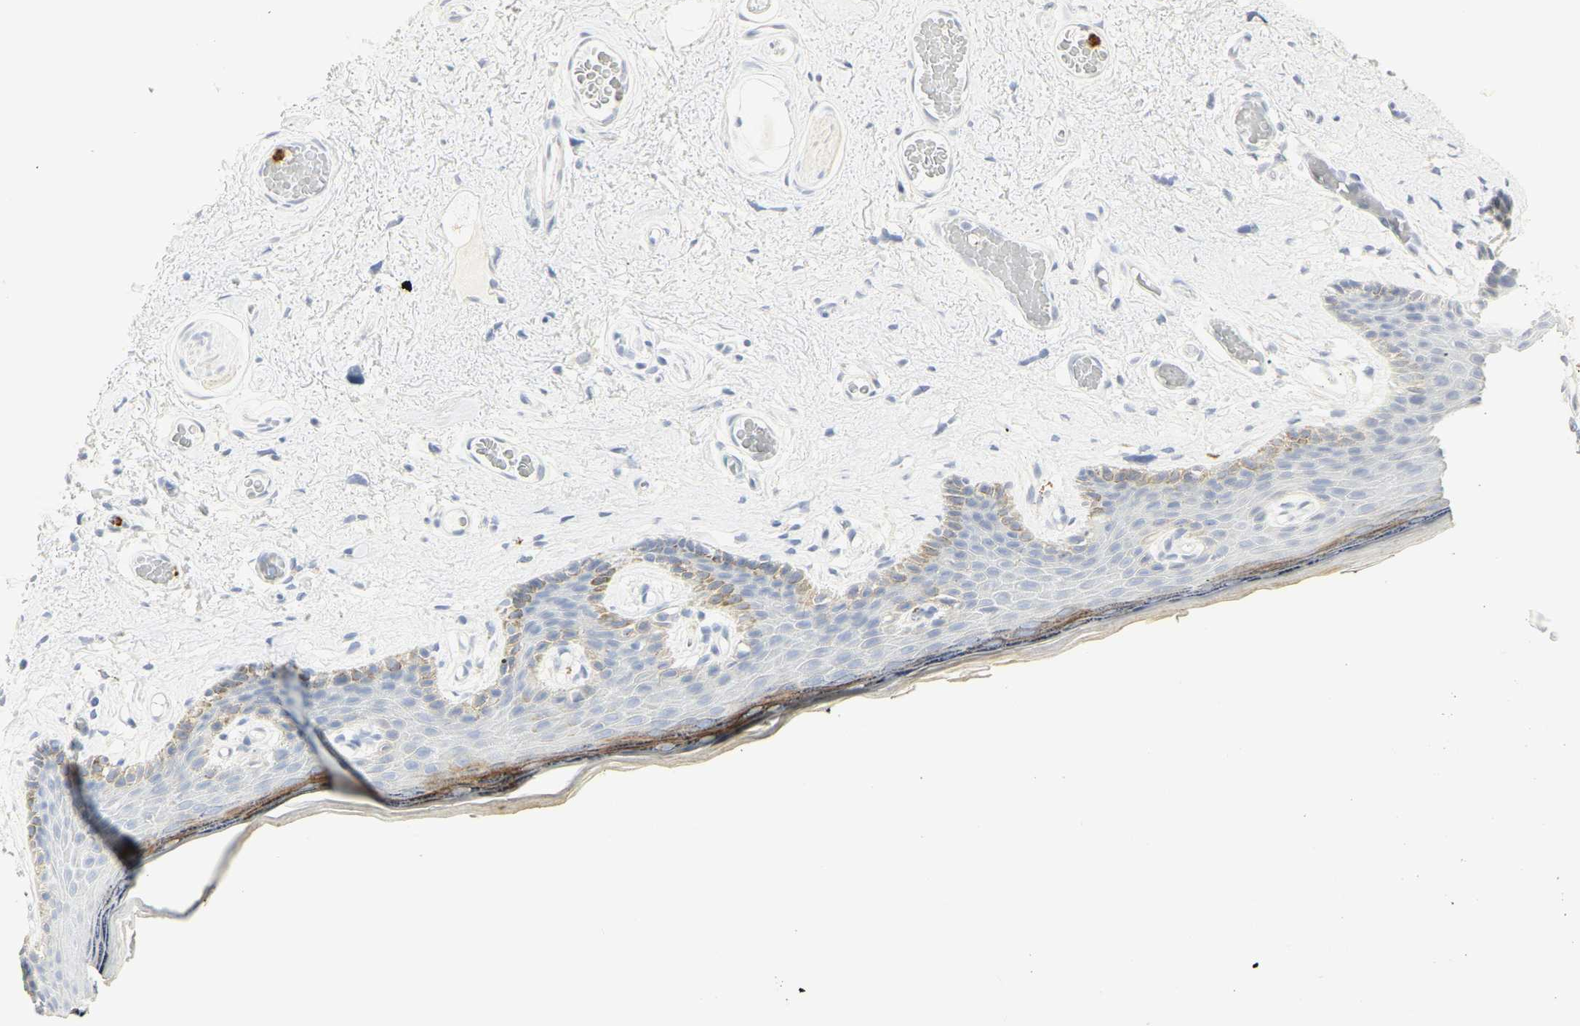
{"staining": {"intensity": "moderate", "quantity": "<25%", "location": "cytoplasmic/membranous"}, "tissue": "skin", "cell_type": "Epidermal cells", "image_type": "normal", "snomed": [{"axis": "morphology", "description": "Normal tissue, NOS"}, {"axis": "topography", "description": "Vulva"}], "caption": "Moderate cytoplasmic/membranous expression is seen in approximately <25% of epidermal cells in normal skin.", "gene": "CEACAM5", "patient": {"sex": "female", "age": 54}}